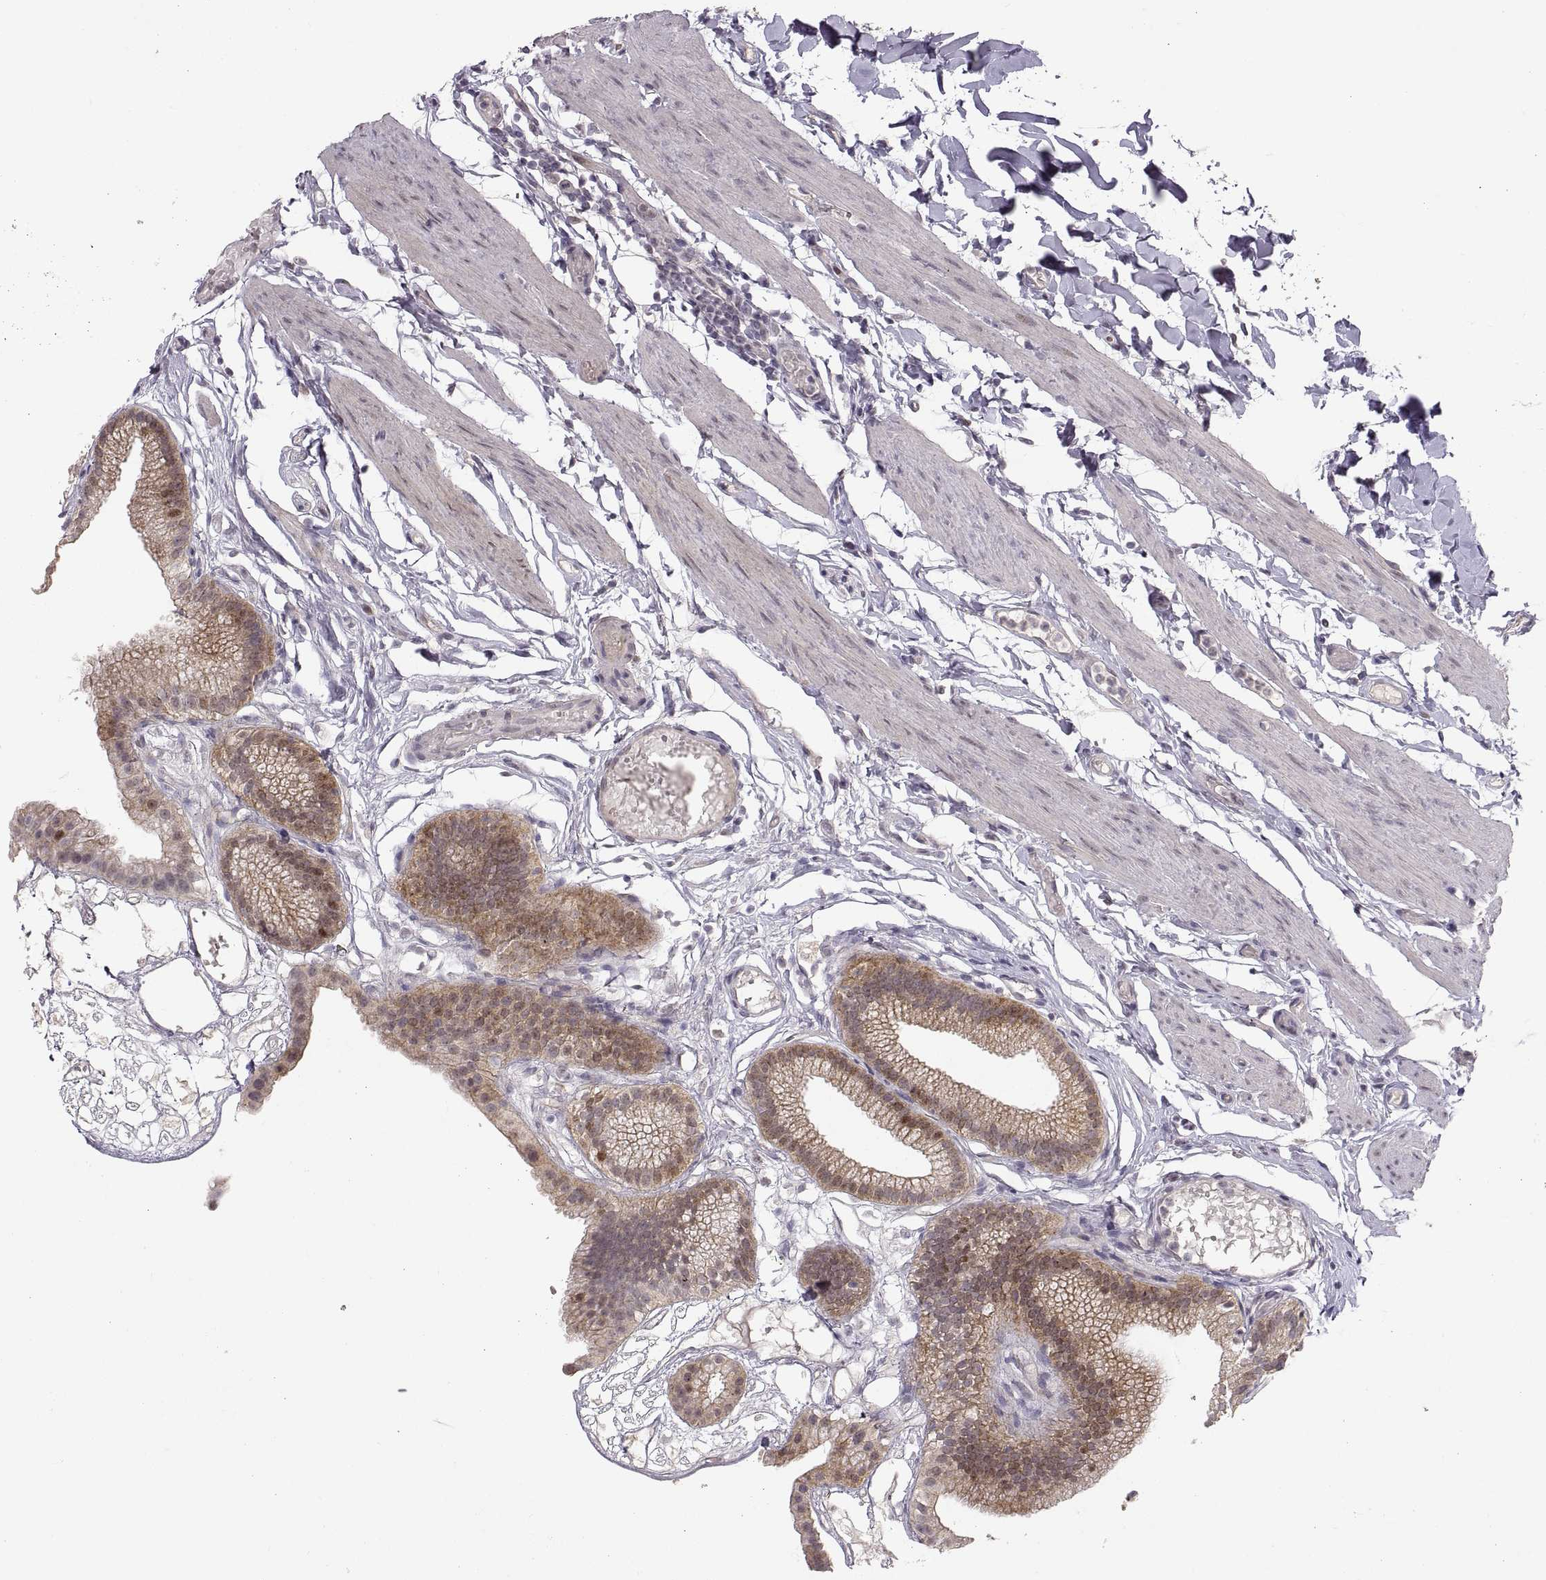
{"staining": {"intensity": "strong", "quantity": "<25%", "location": "cytoplasmic/membranous,nuclear"}, "tissue": "gallbladder", "cell_type": "Glandular cells", "image_type": "normal", "snomed": [{"axis": "morphology", "description": "Normal tissue, NOS"}, {"axis": "topography", "description": "Gallbladder"}], "caption": "A brown stain labels strong cytoplasmic/membranous,nuclear positivity of a protein in glandular cells of unremarkable gallbladder. The staining is performed using DAB brown chromogen to label protein expression. The nuclei are counter-stained blue using hematoxylin.", "gene": "SNAI1", "patient": {"sex": "female", "age": 45}}